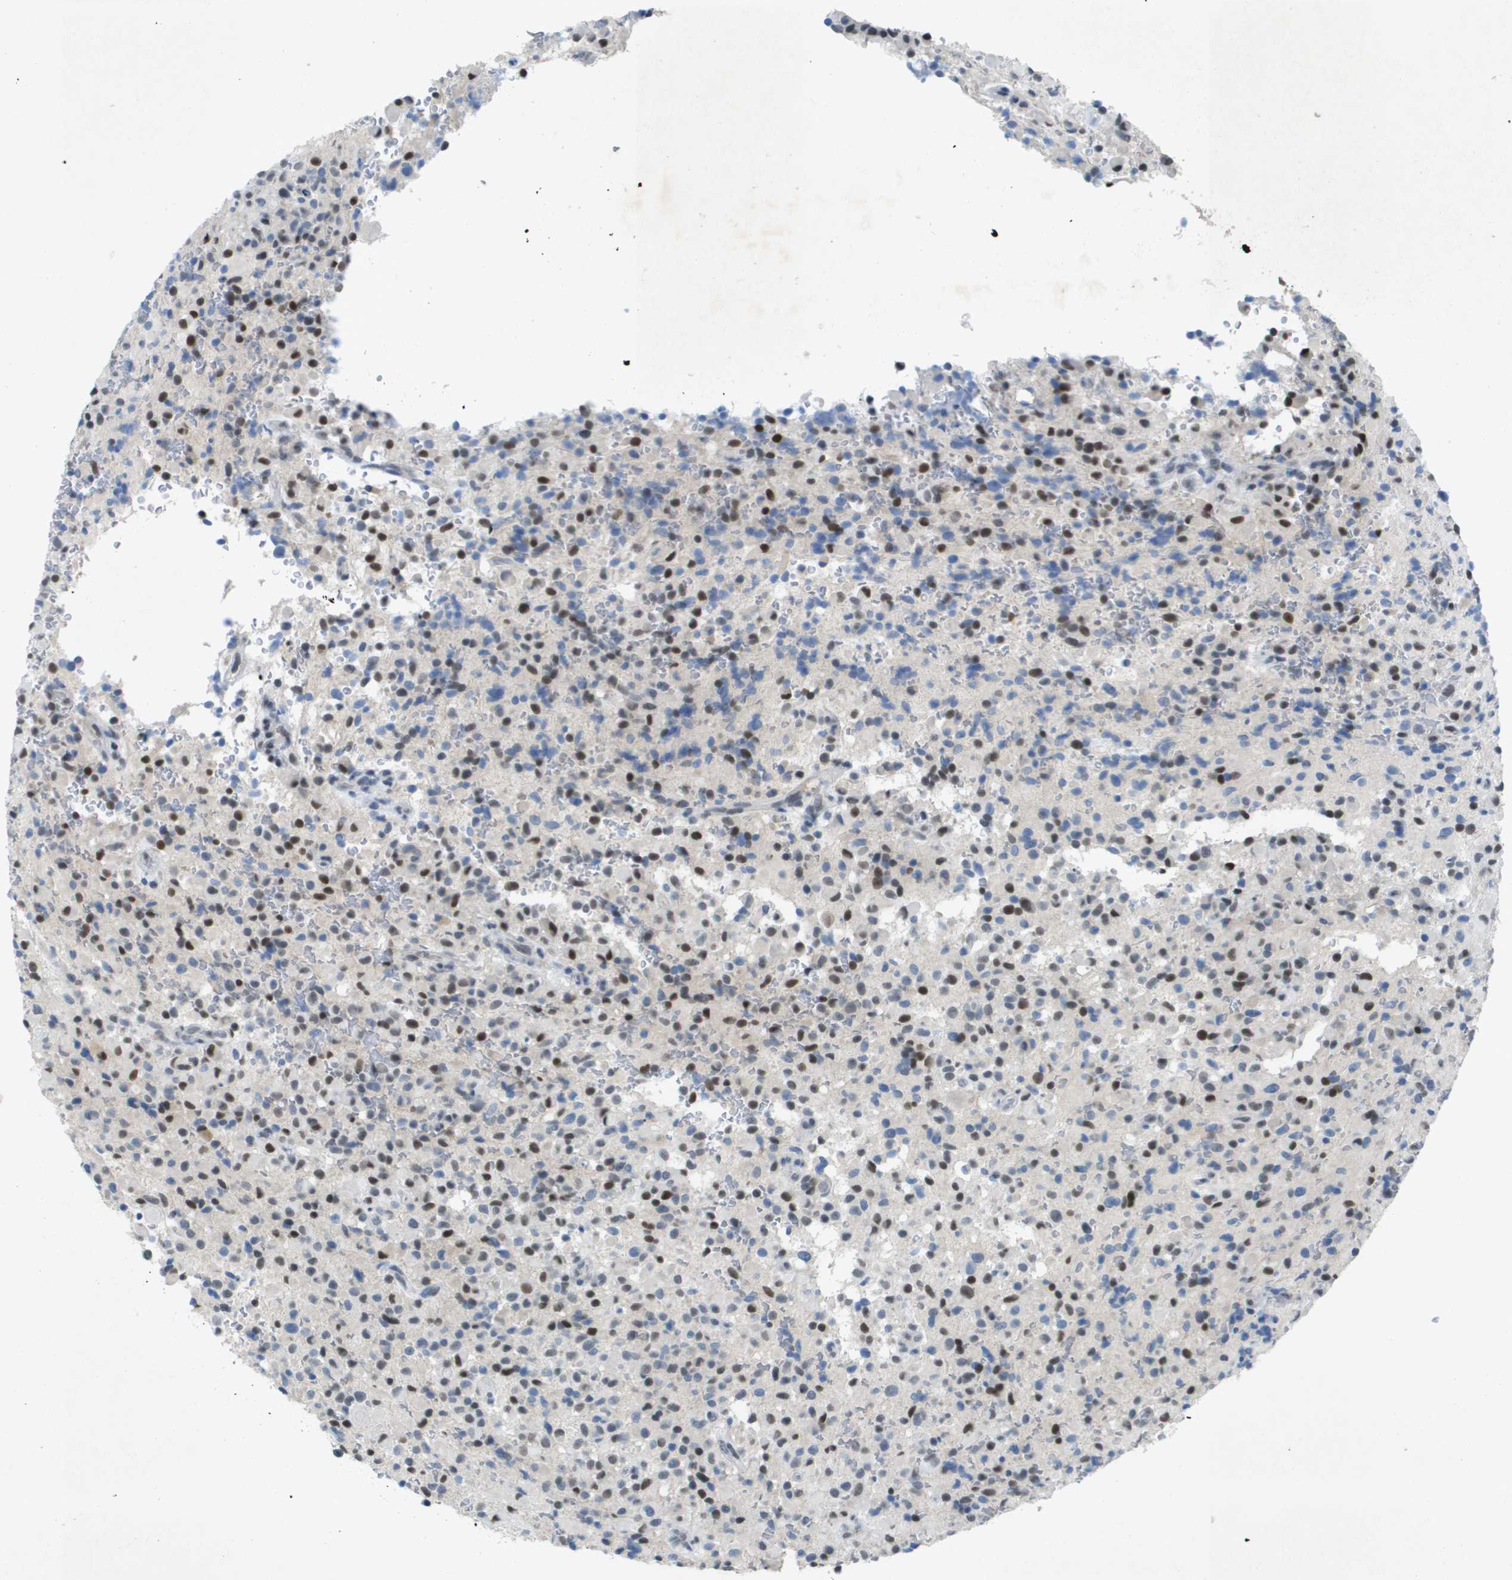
{"staining": {"intensity": "moderate", "quantity": "25%-75%", "location": "nuclear"}, "tissue": "glioma", "cell_type": "Tumor cells", "image_type": "cancer", "snomed": [{"axis": "morphology", "description": "Glioma, malignant, High grade"}, {"axis": "topography", "description": "Brain"}], "caption": "Glioma was stained to show a protein in brown. There is medium levels of moderate nuclear expression in approximately 25%-75% of tumor cells. (Stains: DAB (3,3'-diaminobenzidine) in brown, nuclei in blue, Microscopy: brightfield microscopy at high magnification).", "gene": "TP53RK", "patient": {"sex": "male", "age": 71}}